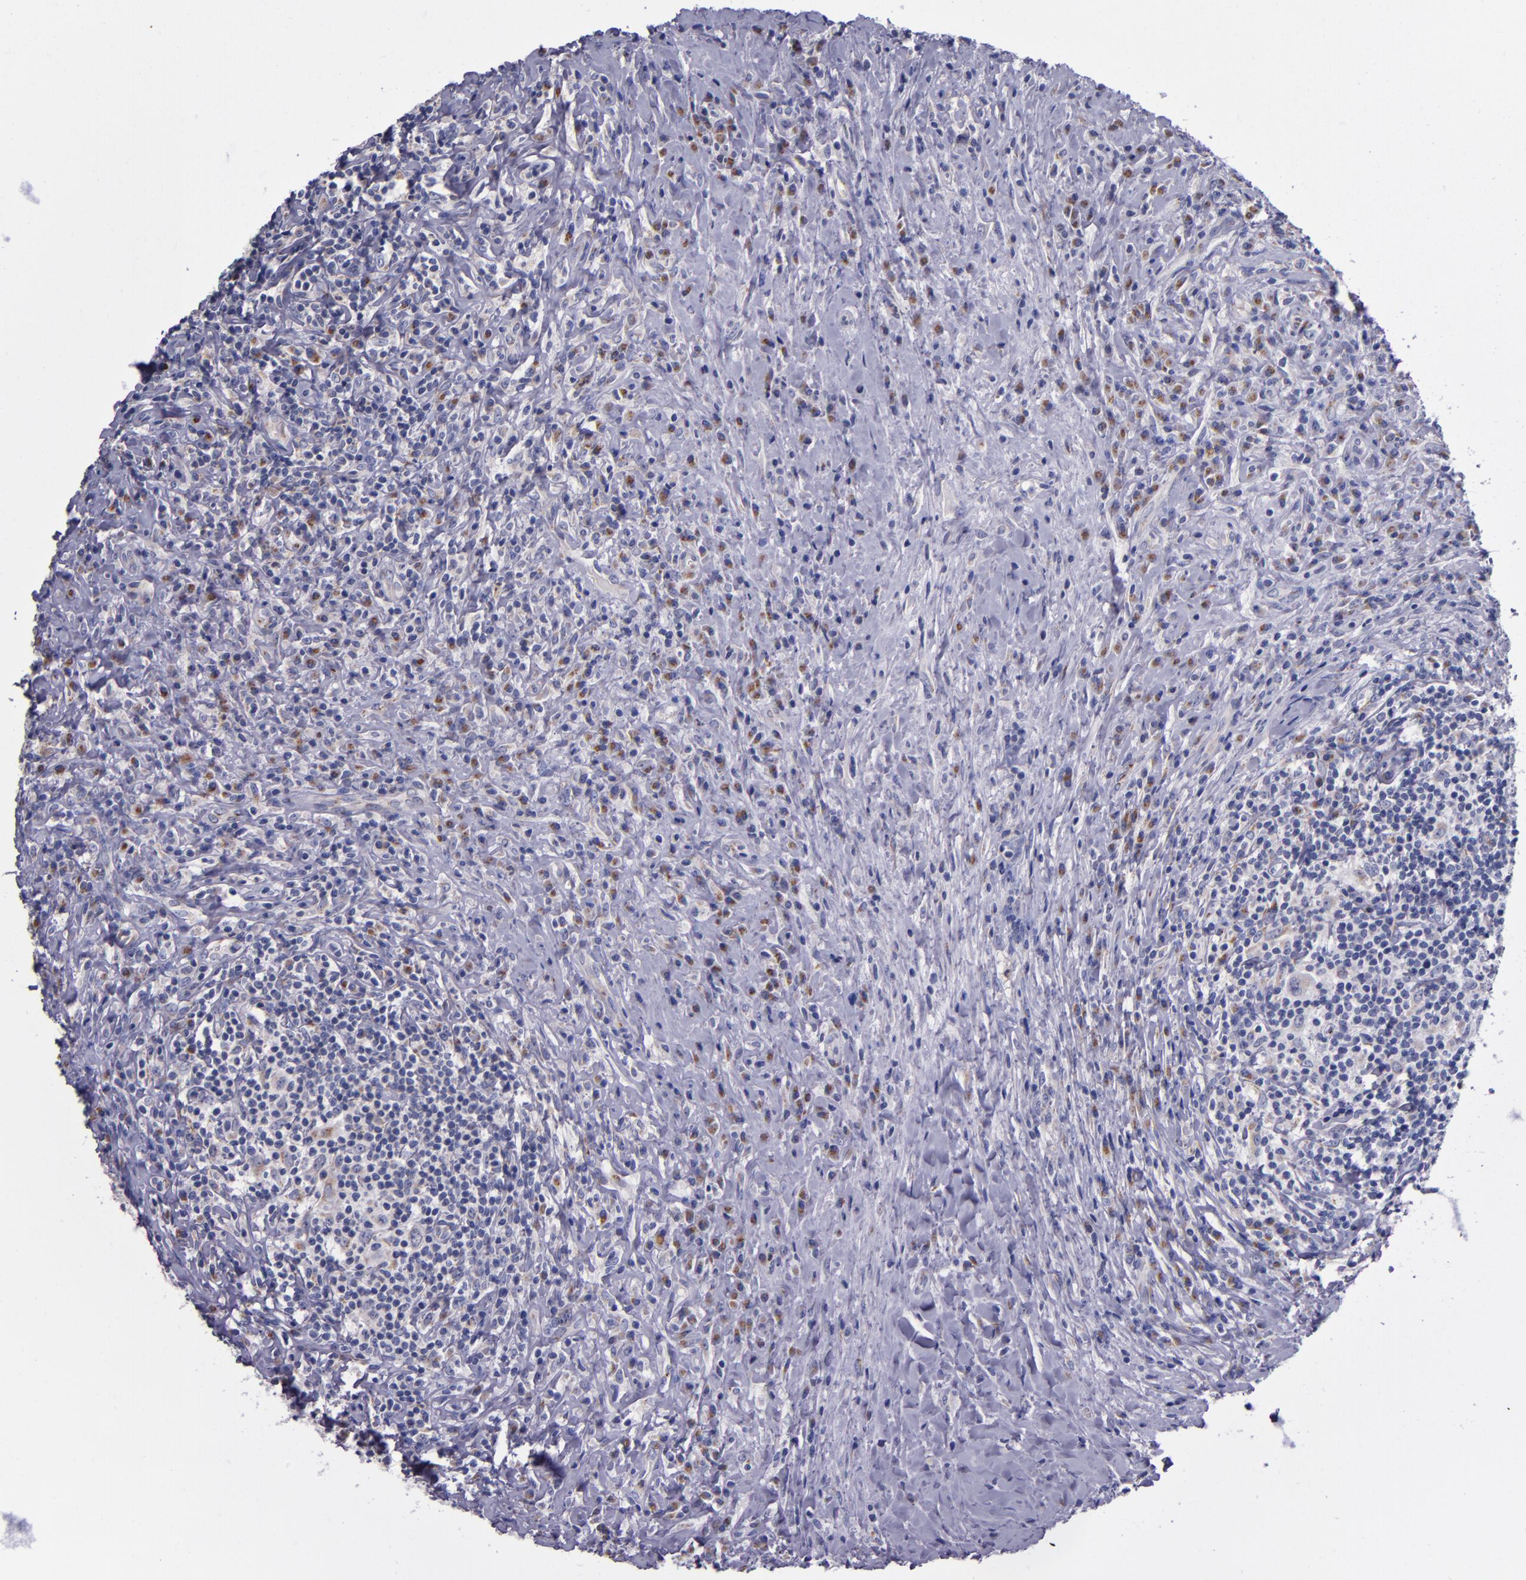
{"staining": {"intensity": "moderate", "quantity": "<25%", "location": "cytoplasmic/membranous"}, "tissue": "lymphoma", "cell_type": "Tumor cells", "image_type": "cancer", "snomed": [{"axis": "morphology", "description": "Hodgkin's disease, NOS"}, {"axis": "topography", "description": "Lymph node"}], "caption": "Tumor cells reveal low levels of moderate cytoplasmic/membranous staining in approximately <25% of cells in human Hodgkin's disease.", "gene": "RAB41", "patient": {"sex": "female", "age": 25}}